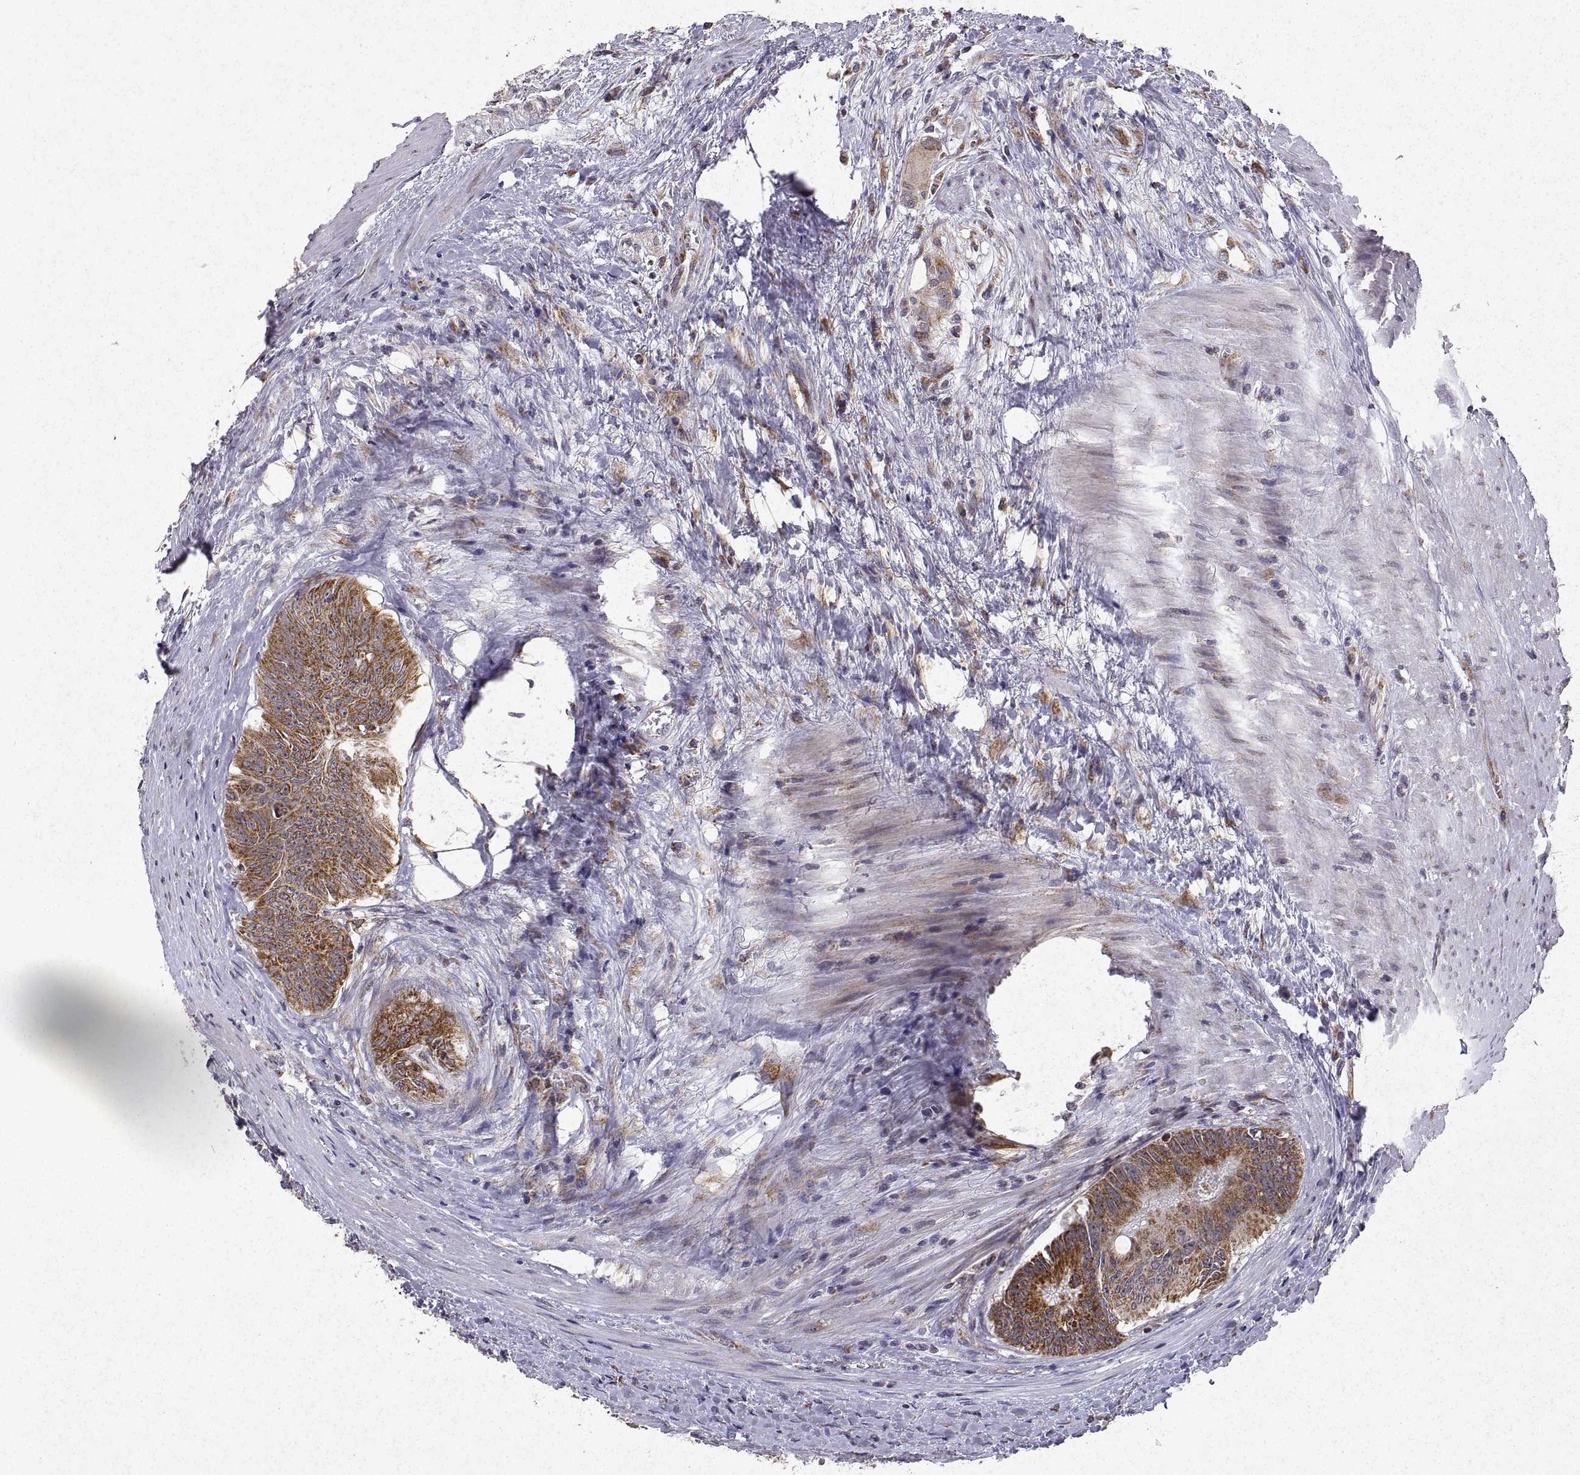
{"staining": {"intensity": "moderate", "quantity": ">75%", "location": "cytoplasmic/membranous"}, "tissue": "colorectal cancer", "cell_type": "Tumor cells", "image_type": "cancer", "snomed": [{"axis": "morphology", "description": "Adenocarcinoma, NOS"}, {"axis": "topography", "description": "Rectum"}], "caption": "Moderate cytoplasmic/membranous positivity is identified in about >75% of tumor cells in colorectal adenocarcinoma.", "gene": "MANBAL", "patient": {"sex": "male", "age": 59}}